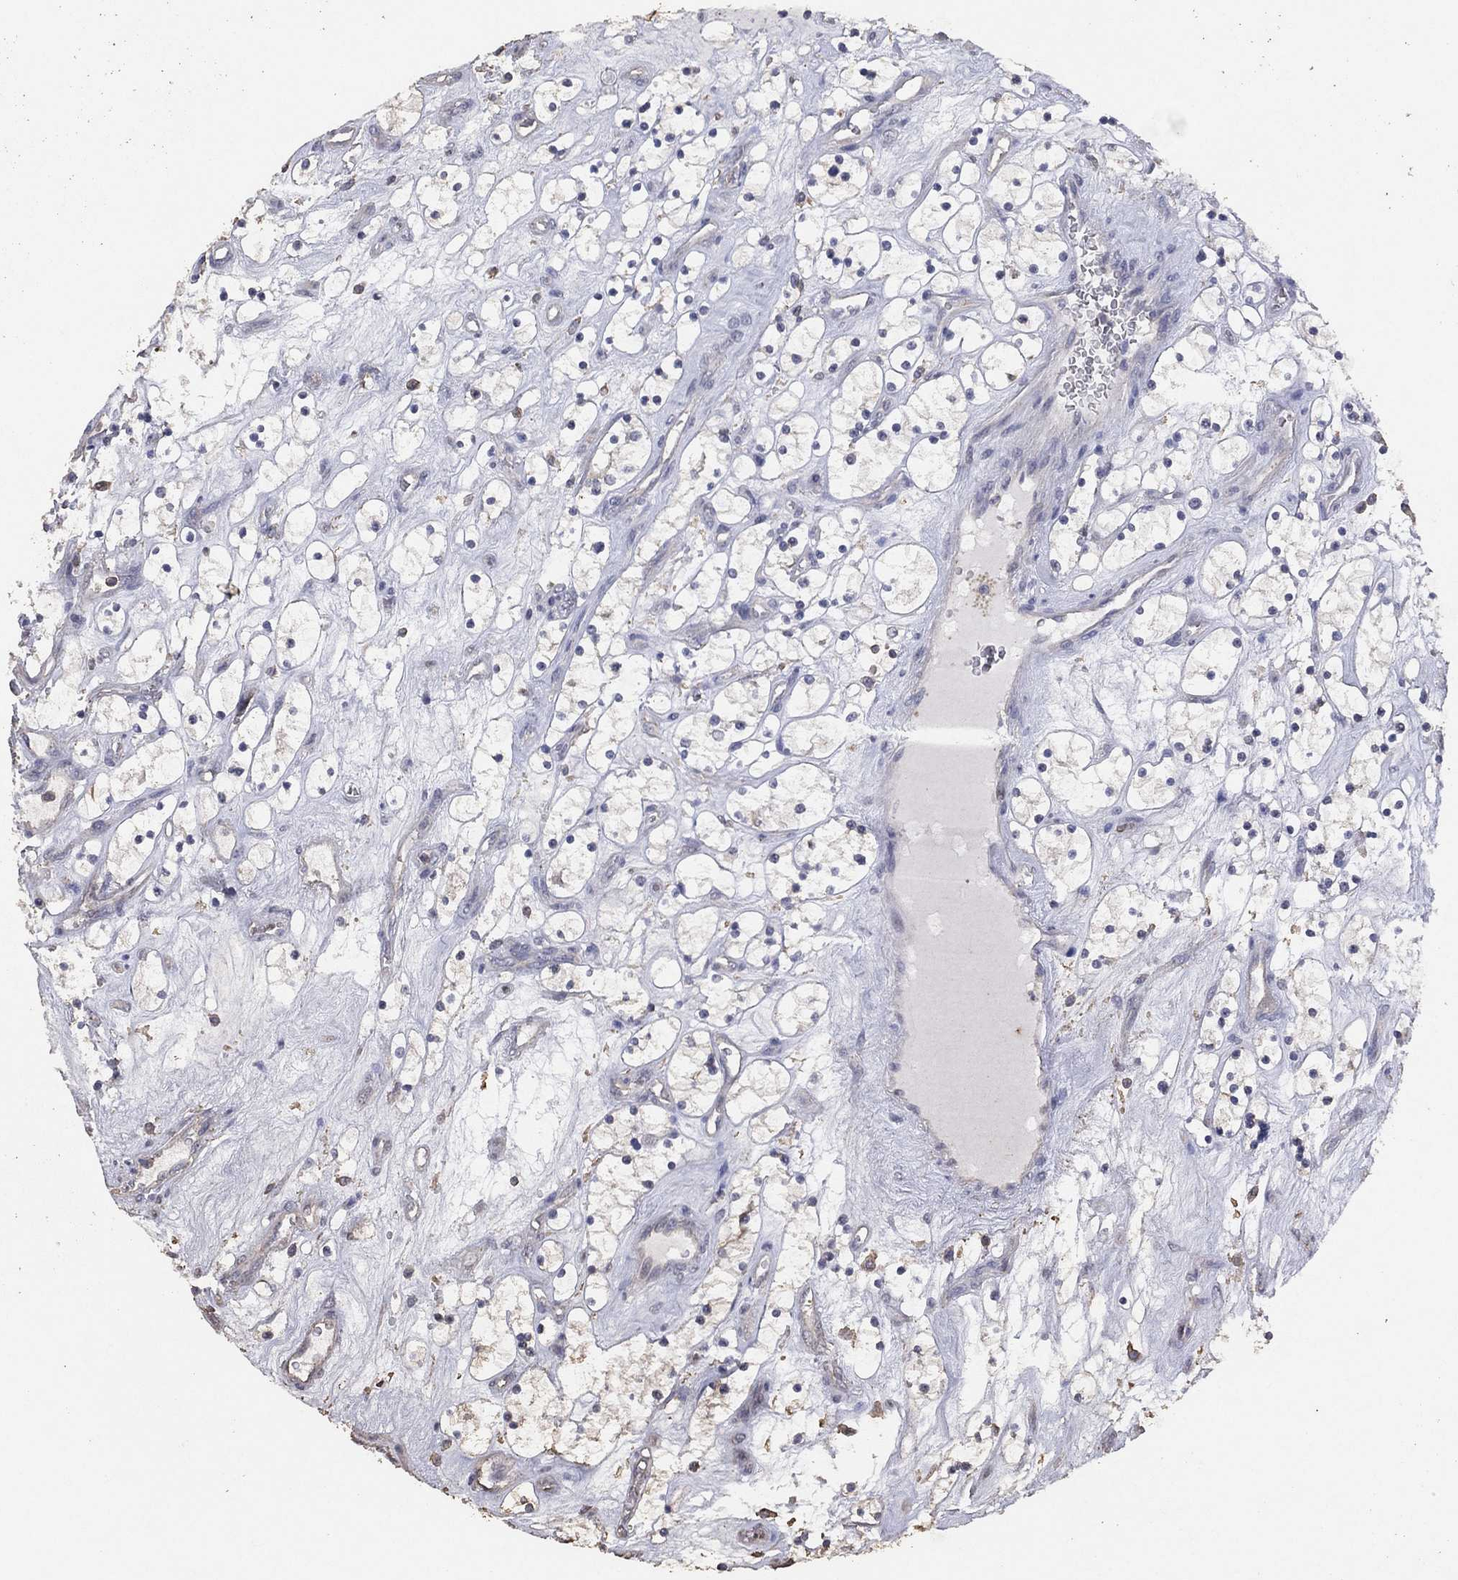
{"staining": {"intensity": "negative", "quantity": "none", "location": "none"}, "tissue": "renal cancer", "cell_type": "Tumor cells", "image_type": "cancer", "snomed": [{"axis": "morphology", "description": "Adenocarcinoma, NOS"}, {"axis": "topography", "description": "Kidney"}], "caption": "This is an immunohistochemistry histopathology image of human adenocarcinoma (renal). There is no expression in tumor cells.", "gene": "ADPRHL1", "patient": {"sex": "female", "age": 69}}